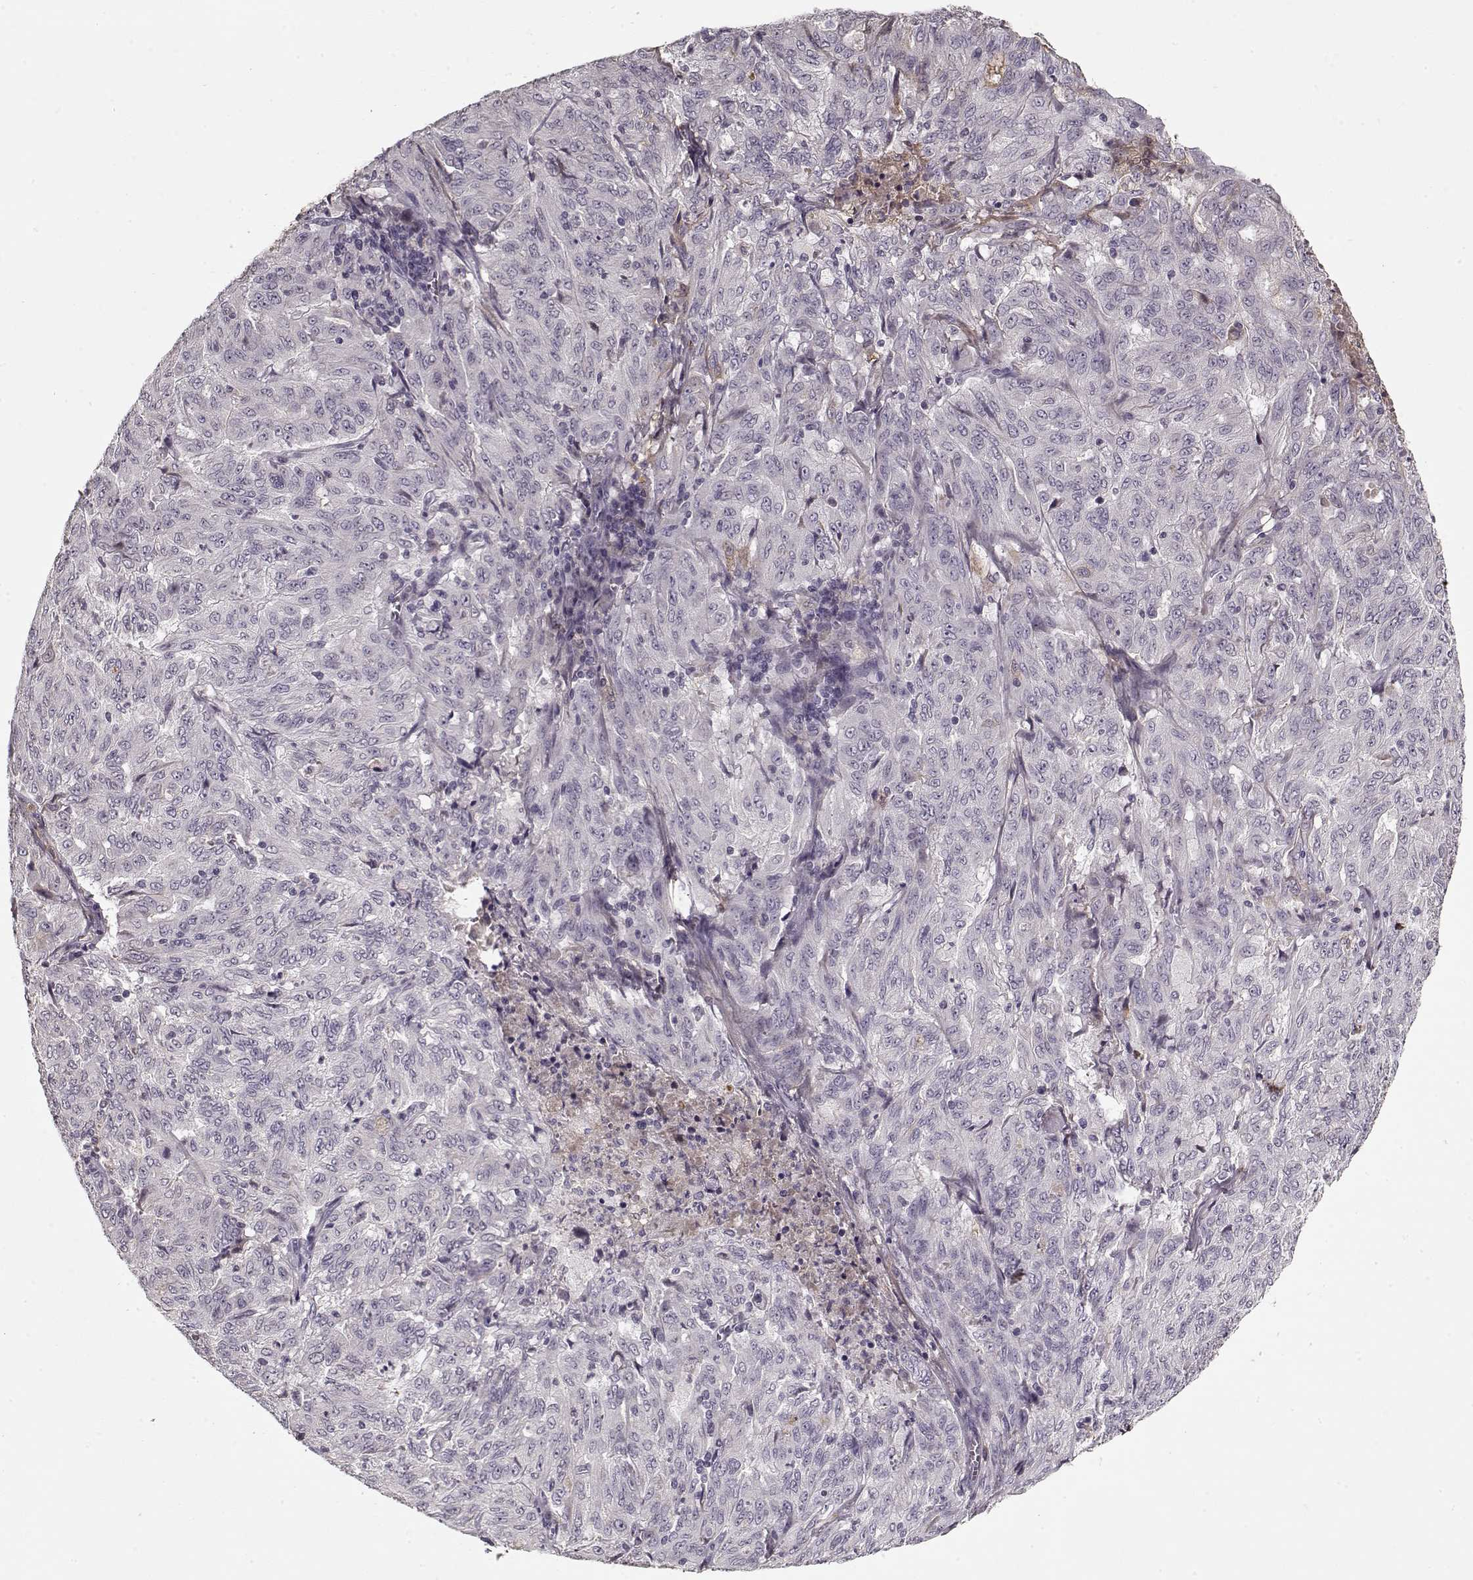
{"staining": {"intensity": "negative", "quantity": "none", "location": "none"}, "tissue": "pancreatic cancer", "cell_type": "Tumor cells", "image_type": "cancer", "snomed": [{"axis": "morphology", "description": "Adenocarcinoma, NOS"}, {"axis": "topography", "description": "Pancreas"}], "caption": "Immunohistochemical staining of human adenocarcinoma (pancreatic) shows no significant positivity in tumor cells.", "gene": "LUM", "patient": {"sex": "male", "age": 63}}